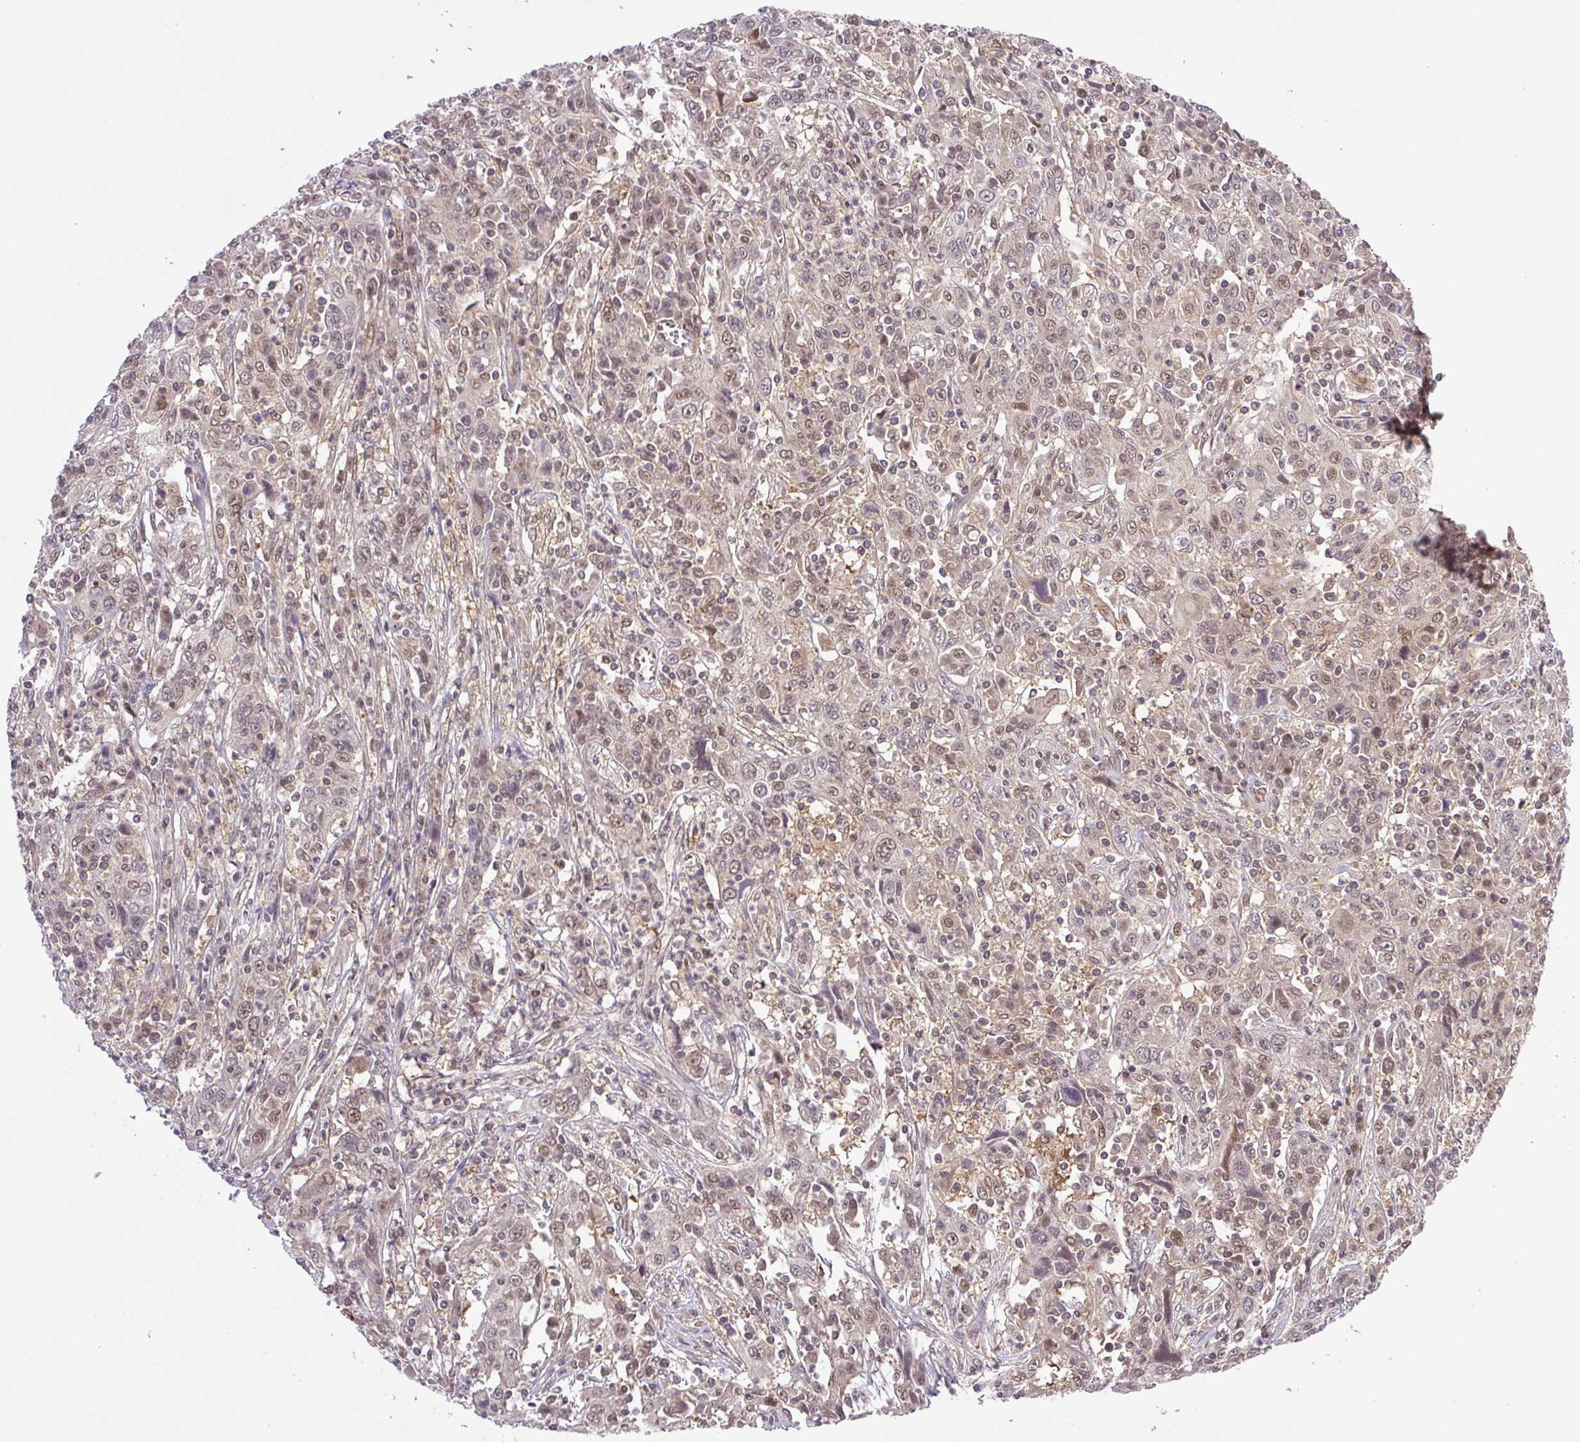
{"staining": {"intensity": "moderate", "quantity": ">75%", "location": "nuclear"}, "tissue": "cervical cancer", "cell_type": "Tumor cells", "image_type": "cancer", "snomed": [{"axis": "morphology", "description": "Squamous cell carcinoma, NOS"}, {"axis": "topography", "description": "Cervix"}], "caption": "Cervical cancer stained with a protein marker exhibits moderate staining in tumor cells.", "gene": "SGTA", "patient": {"sex": "female", "age": 46}}